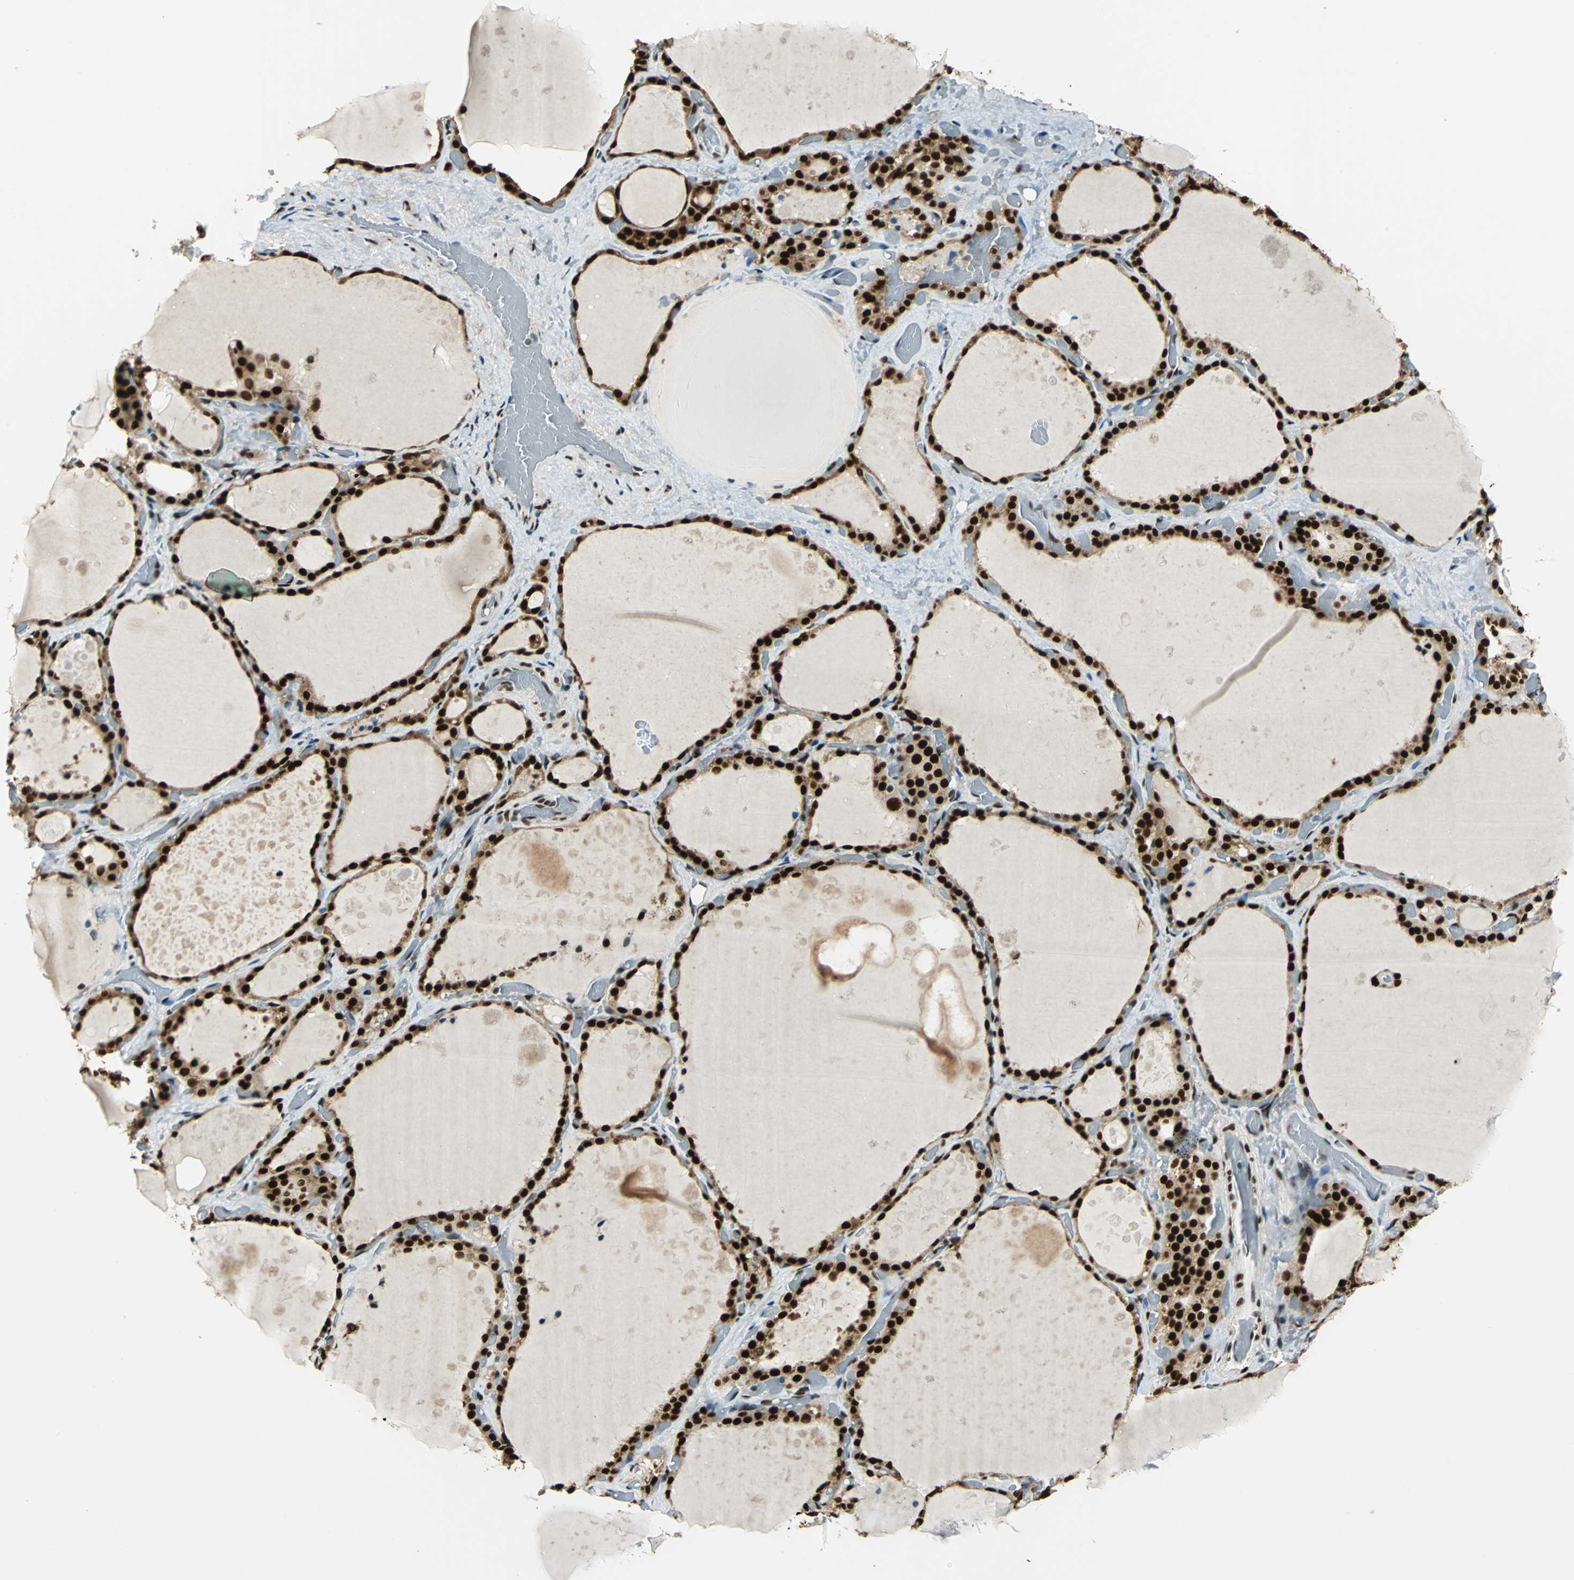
{"staining": {"intensity": "strong", "quantity": ">75%", "location": "cytoplasmic/membranous,nuclear"}, "tissue": "thyroid gland", "cell_type": "Glandular cells", "image_type": "normal", "snomed": [{"axis": "morphology", "description": "Normal tissue, NOS"}, {"axis": "topography", "description": "Thyroid gland"}], "caption": "A photomicrograph of thyroid gland stained for a protein displays strong cytoplasmic/membranous,nuclear brown staining in glandular cells. (brown staining indicates protein expression, while blue staining denotes nuclei).", "gene": "NFIA", "patient": {"sex": "male", "age": 61}}